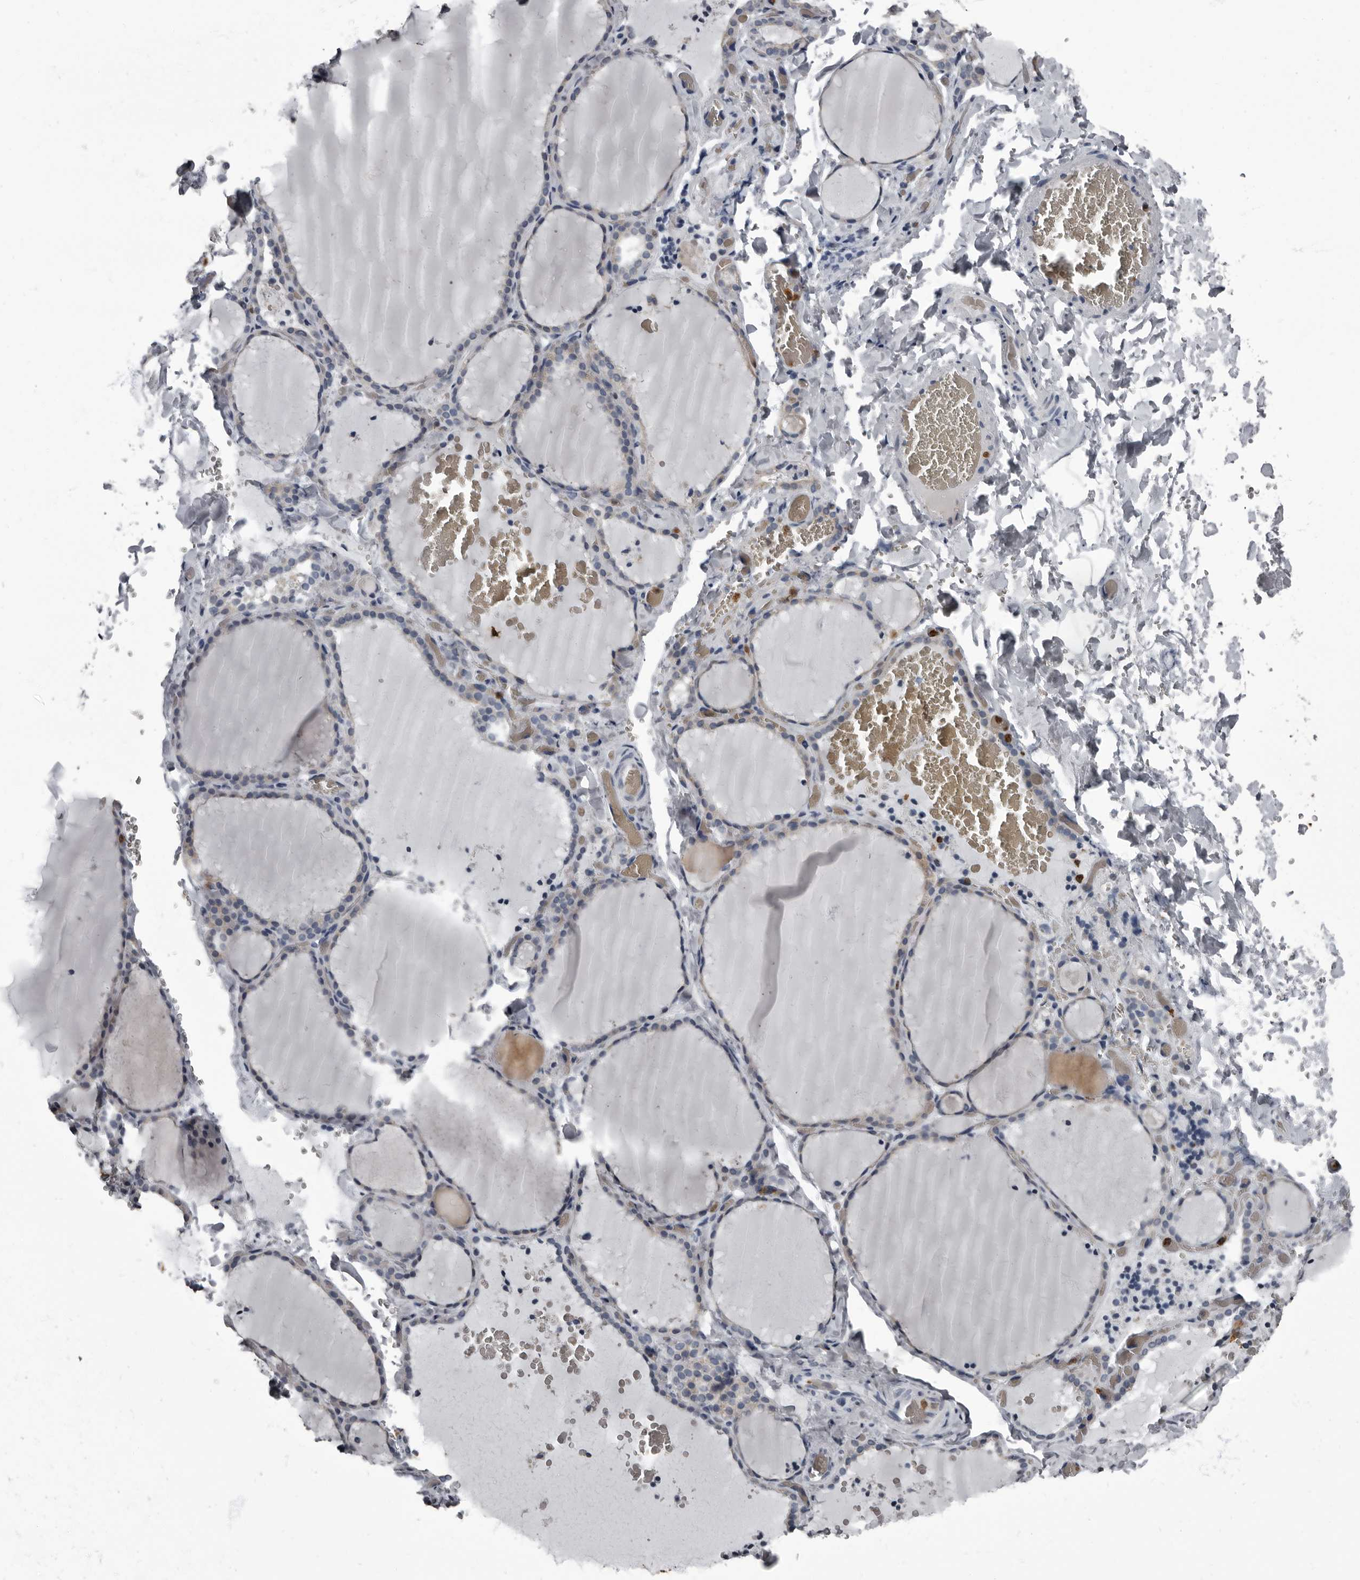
{"staining": {"intensity": "weak", "quantity": "<25%", "location": "cytoplasmic/membranous"}, "tissue": "thyroid gland", "cell_type": "Glandular cells", "image_type": "normal", "snomed": [{"axis": "morphology", "description": "Normal tissue, NOS"}, {"axis": "topography", "description": "Thyroid gland"}], "caption": "Thyroid gland stained for a protein using immunohistochemistry displays no expression glandular cells.", "gene": "TPD52L1", "patient": {"sex": "female", "age": 22}}